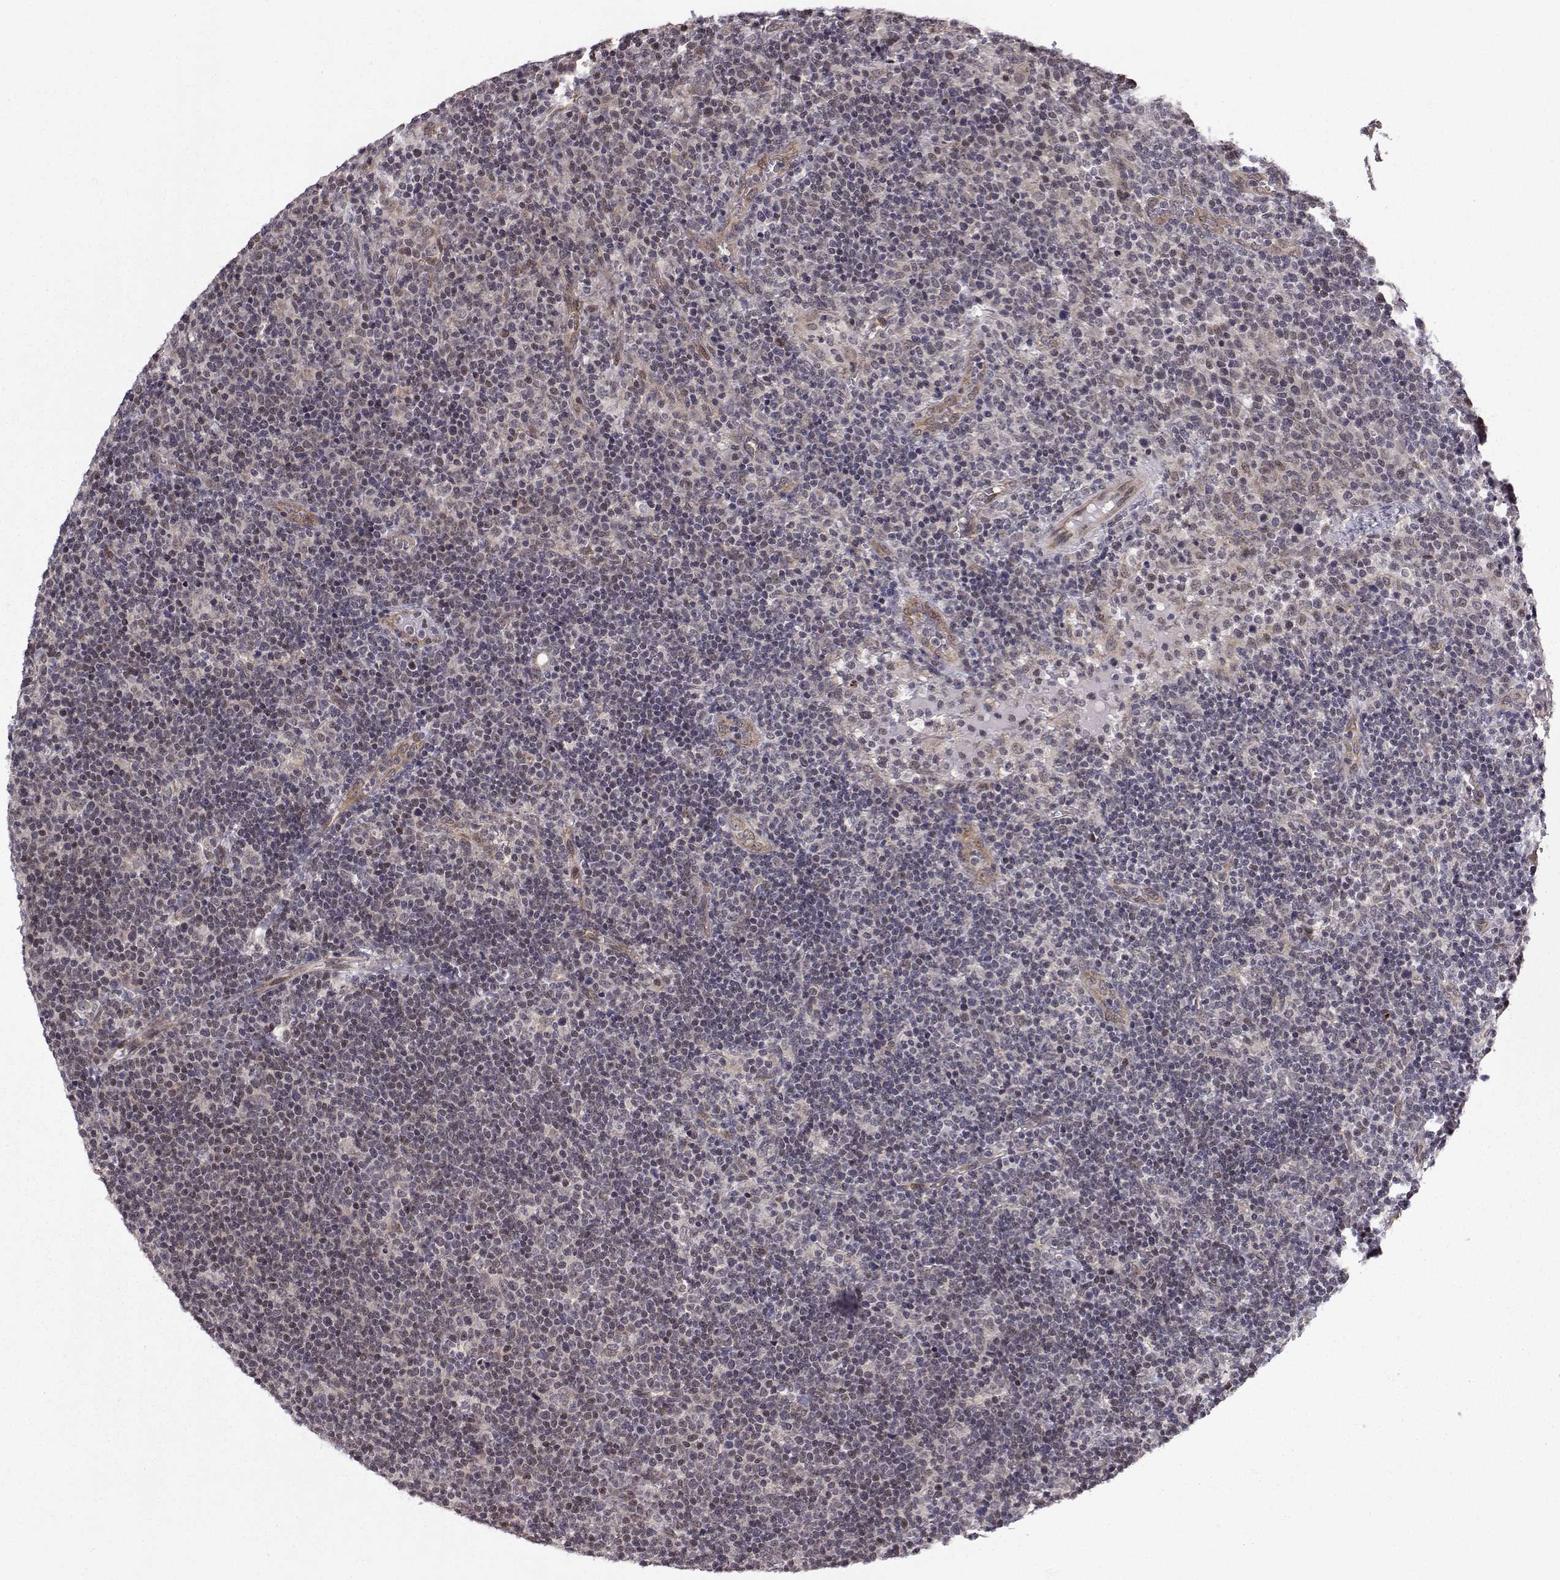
{"staining": {"intensity": "negative", "quantity": "none", "location": "none"}, "tissue": "lymphoma", "cell_type": "Tumor cells", "image_type": "cancer", "snomed": [{"axis": "morphology", "description": "Malignant lymphoma, non-Hodgkin's type, High grade"}, {"axis": "topography", "description": "Lymph node"}], "caption": "The photomicrograph shows no significant expression in tumor cells of lymphoma. (Immunohistochemistry (ihc), brightfield microscopy, high magnification).", "gene": "PKN2", "patient": {"sex": "male", "age": 61}}